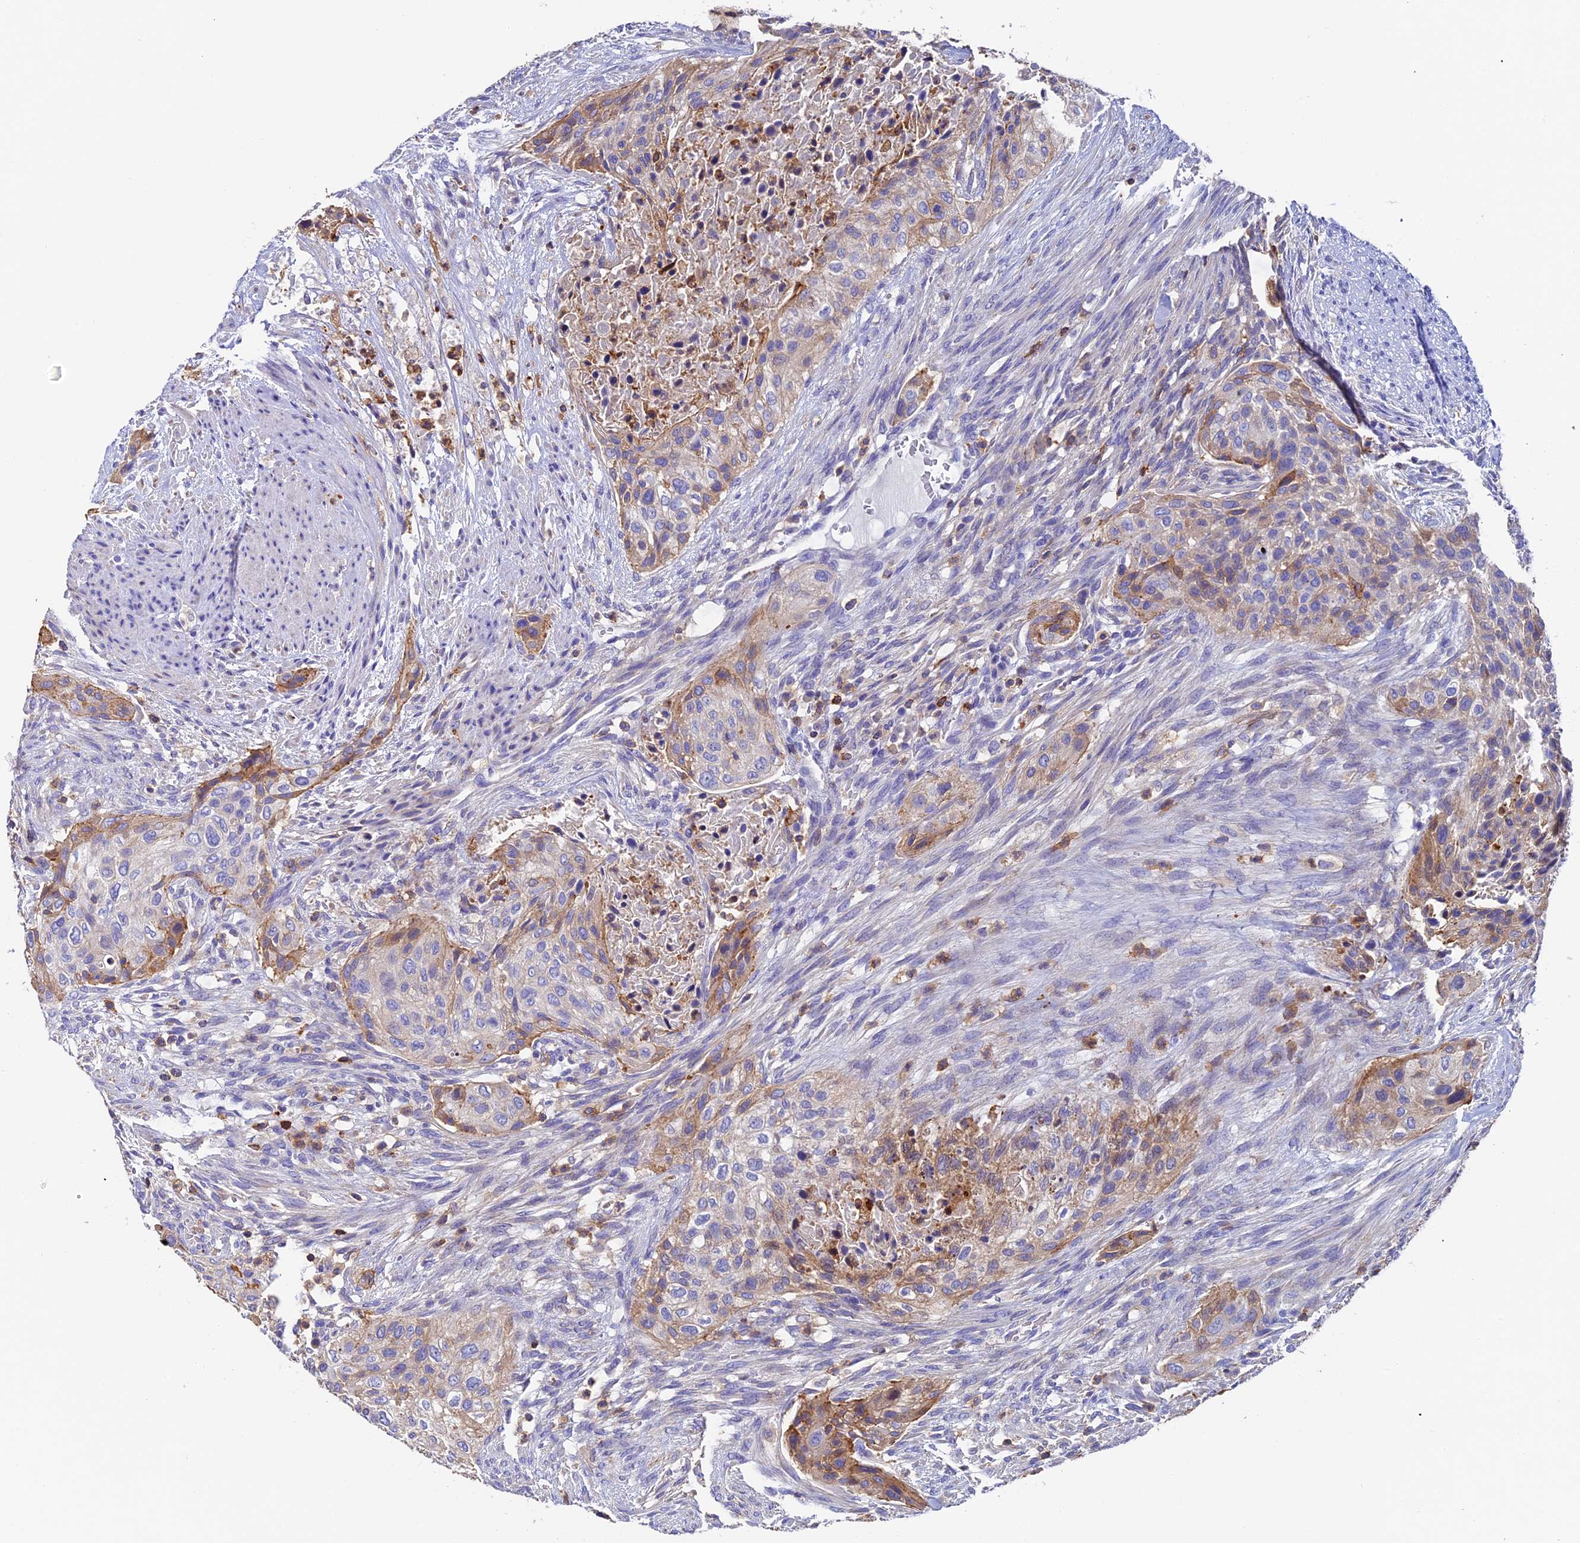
{"staining": {"intensity": "moderate", "quantity": "<25%", "location": "cytoplasmic/membranous"}, "tissue": "urothelial cancer", "cell_type": "Tumor cells", "image_type": "cancer", "snomed": [{"axis": "morphology", "description": "Urothelial carcinoma, High grade"}, {"axis": "topography", "description": "Urinary bladder"}], "caption": "Urothelial cancer tissue exhibits moderate cytoplasmic/membranous expression in approximately <25% of tumor cells", "gene": "ADAT1", "patient": {"sex": "male", "age": 35}}